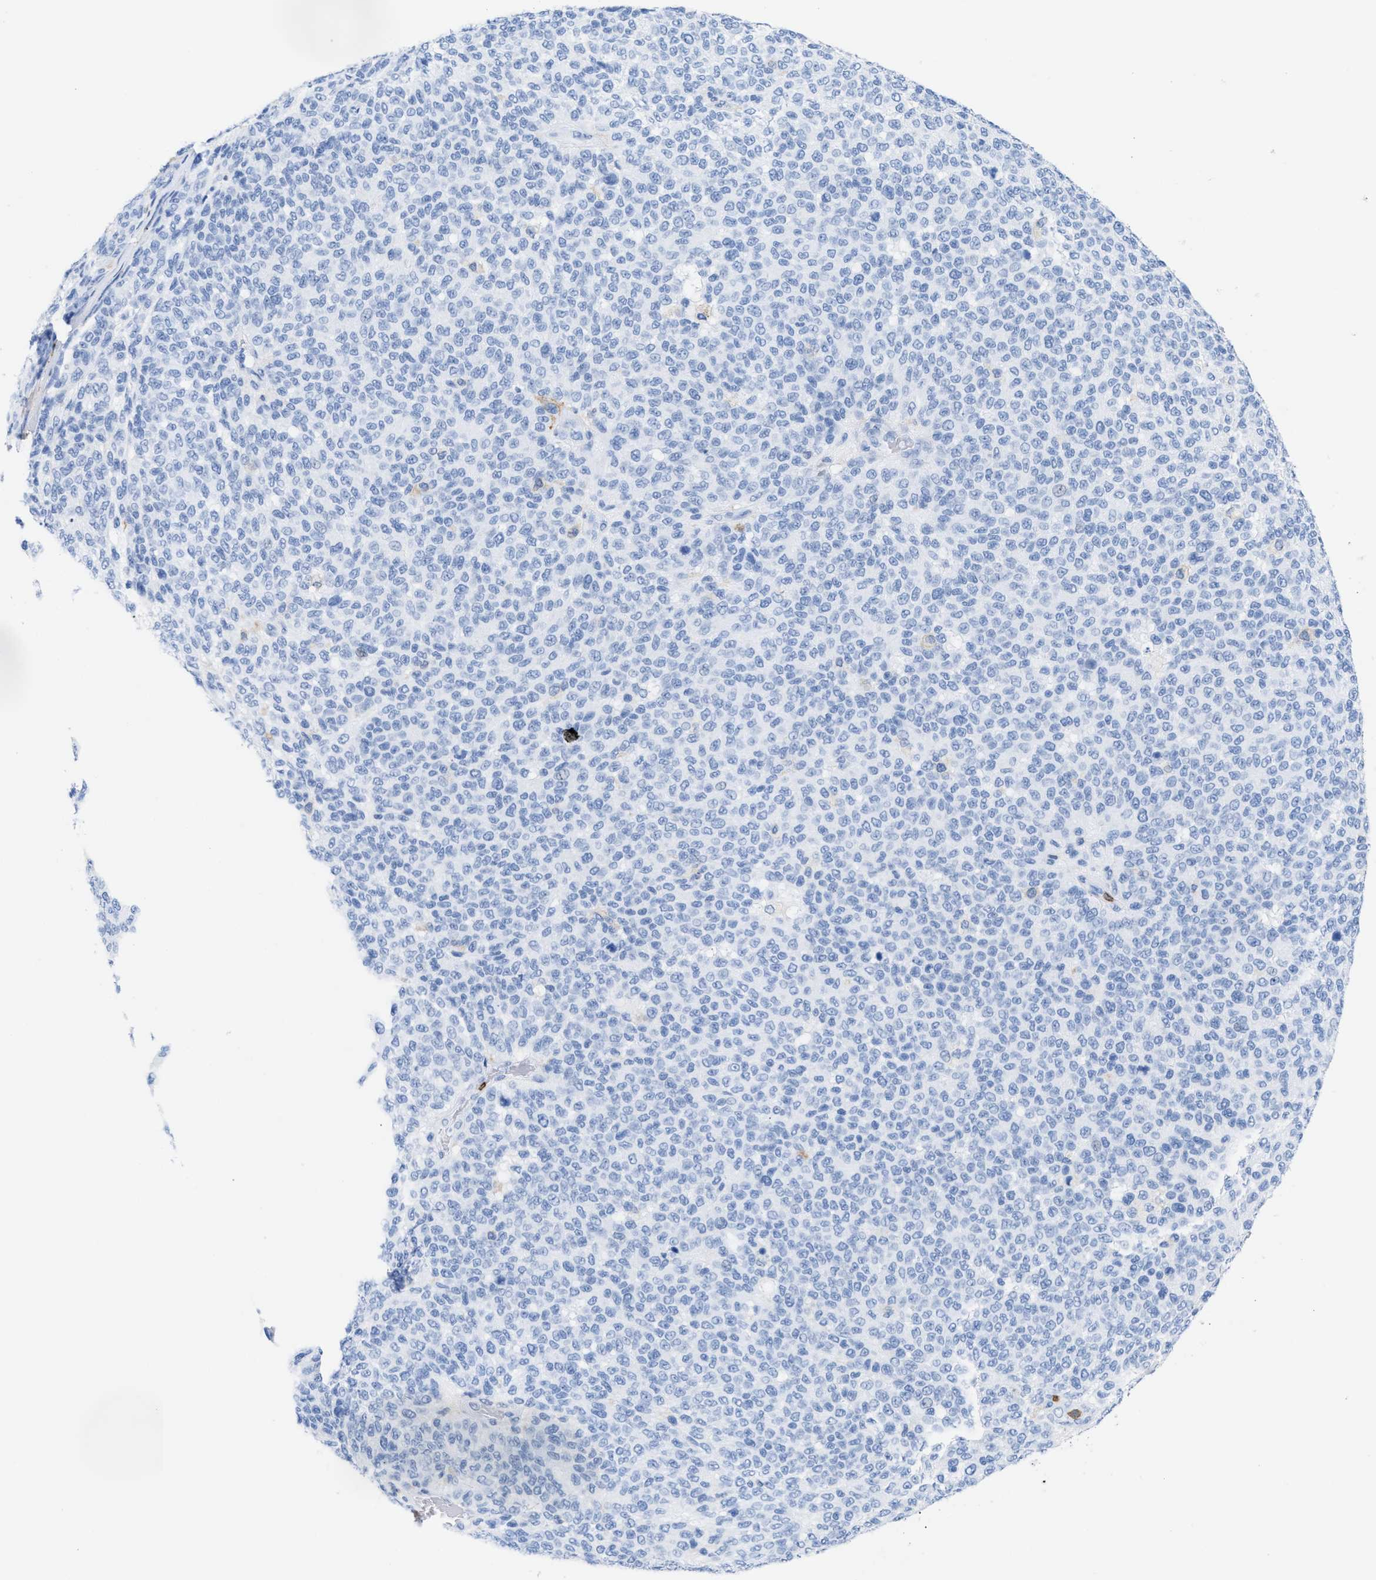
{"staining": {"intensity": "negative", "quantity": "none", "location": "none"}, "tissue": "melanoma", "cell_type": "Tumor cells", "image_type": "cancer", "snomed": [{"axis": "morphology", "description": "Malignant melanoma, NOS"}, {"axis": "topography", "description": "Skin"}], "caption": "DAB immunohistochemical staining of melanoma demonstrates no significant positivity in tumor cells.", "gene": "LCP1", "patient": {"sex": "male", "age": 59}}